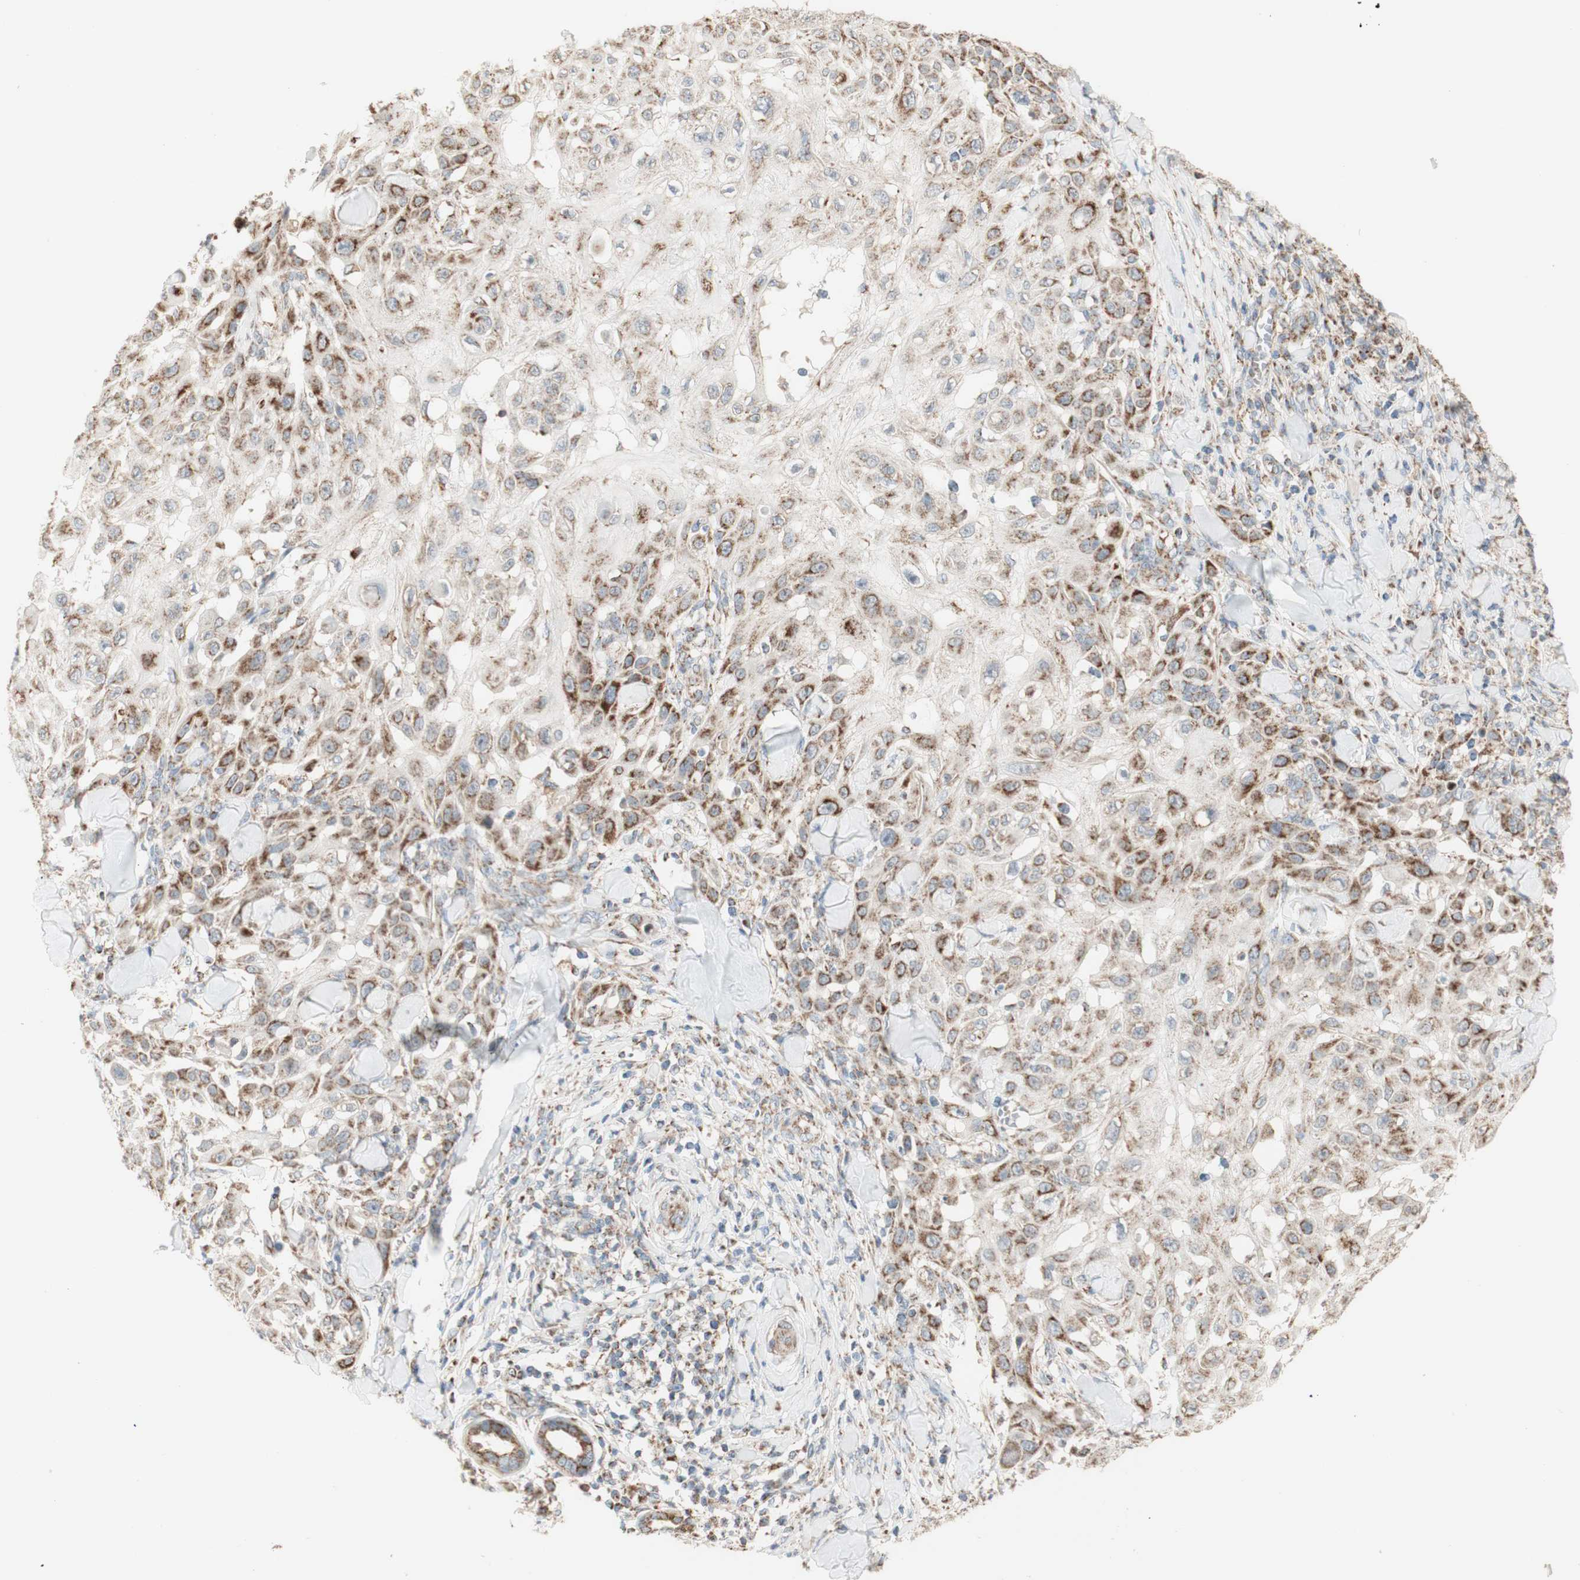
{"staining": {"intensity": "moderate", "quantity": ">75%", "location": "cytoplasmic/membranous"}, "tissue": "skin cancer", "cell_type": "Tumor cells", "image_type": "cancer", "snomed": [{"axis": "morphology", "description": "Squamous cell carcinoma, NOS"}, {"axis": "topography", "description": "Skin"}], "caption": "A brown stain labels moderate cytoplasmic/membranous staining of a protein in skin cancer tumor cells. Ihc stains the protein in brown and the nuclei are stained blue.", "gene": "LETM1", "patient": {"sex": "male", "age": 24}}